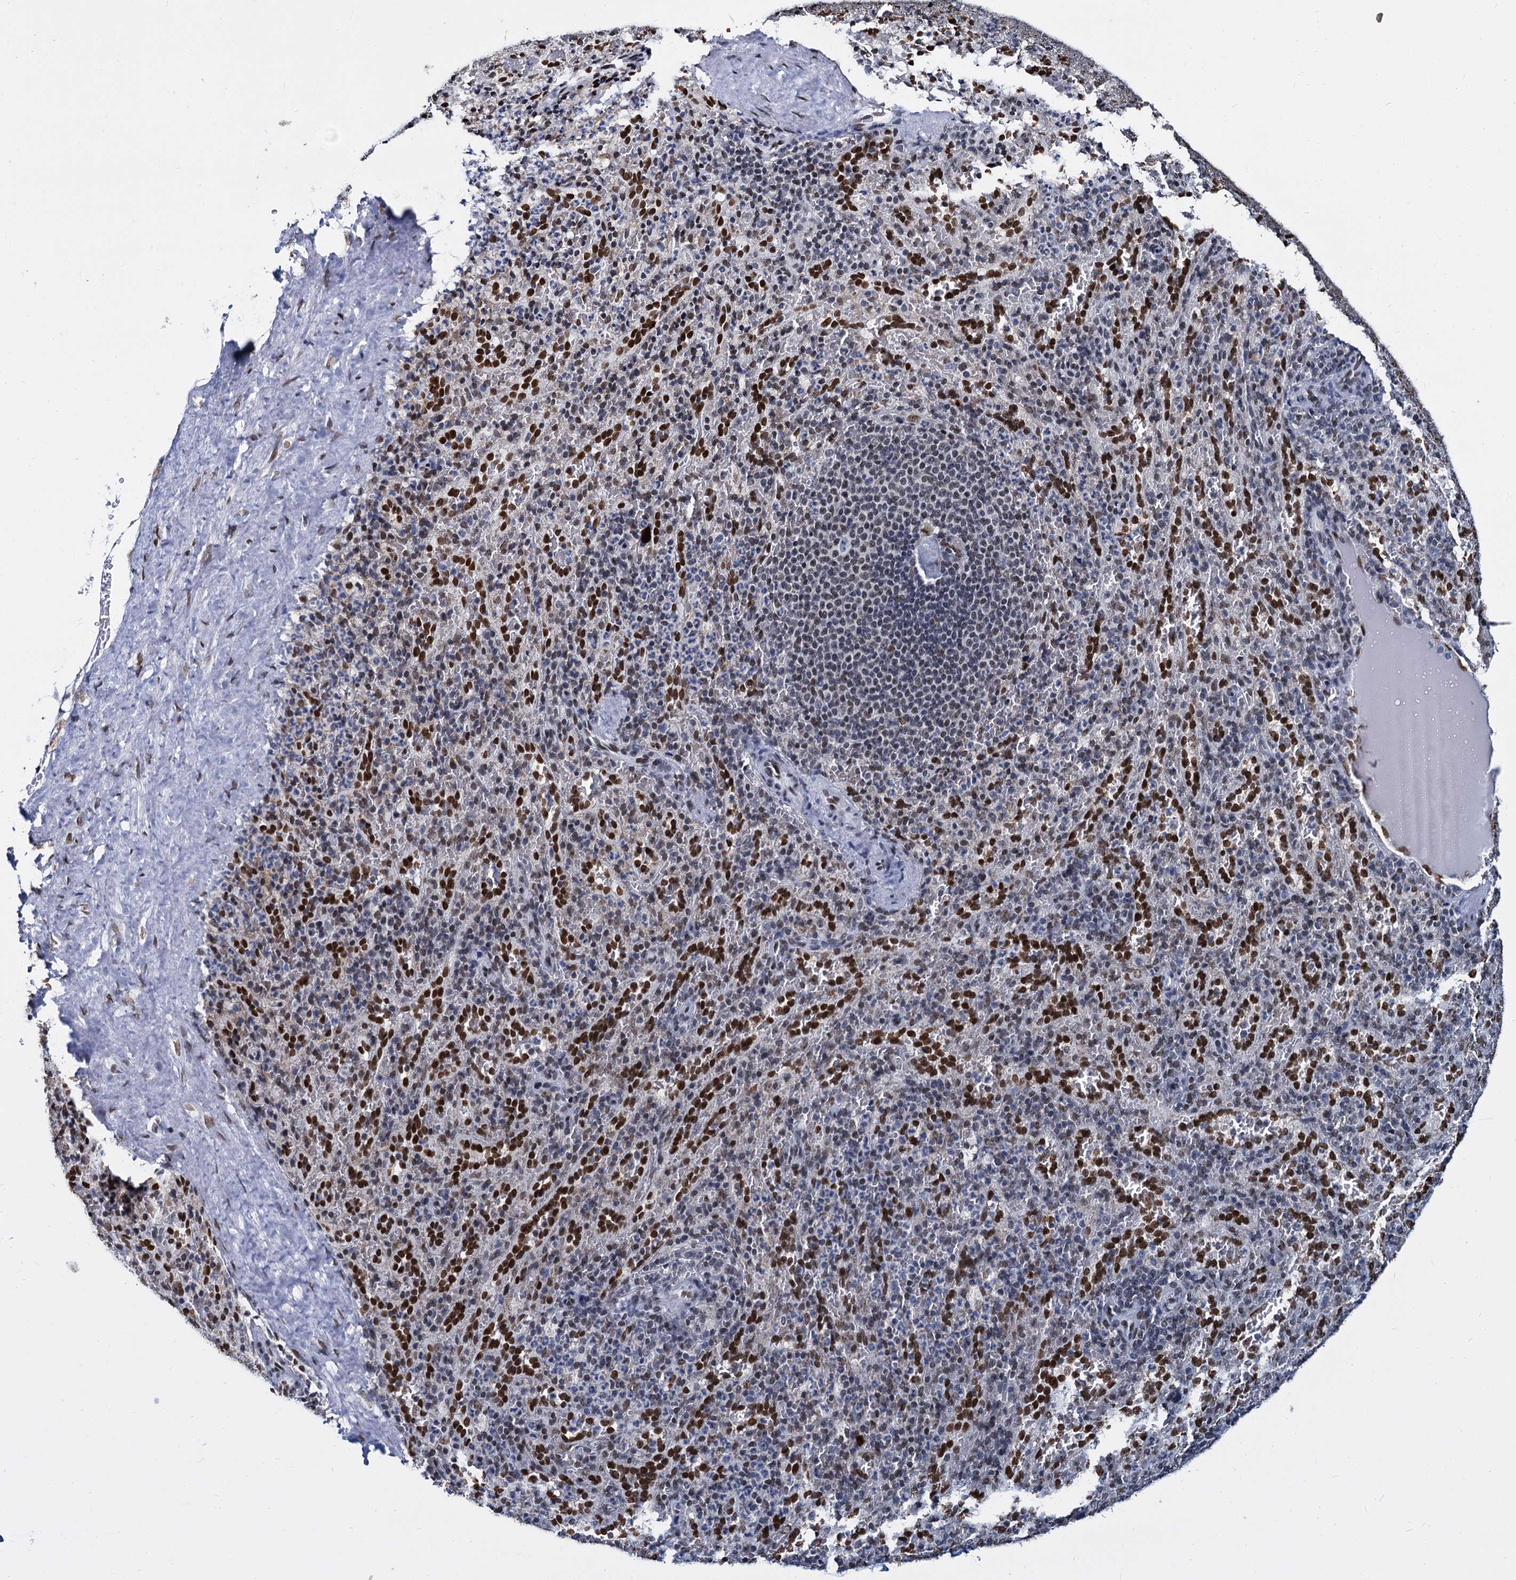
{"staining": {"intensity": "moderate", "quantity": "<25%", "location": "nuclear"}, "tissue": "spleen", "cell_type": "Cells in red pulp", "image_type": "normal", "snomed": [{"axis": "morphology", "description": "Normal tissue, NOS"}, {"axis": "topography", "description": "Spleen"}], "caption": "Human spleen stained for a protein (brown) reveals moderate nuclear positive staining in about <25% of cells in red pulp.", "gene": "CMAS", "patient": {"sex": "female", "age": 21}}